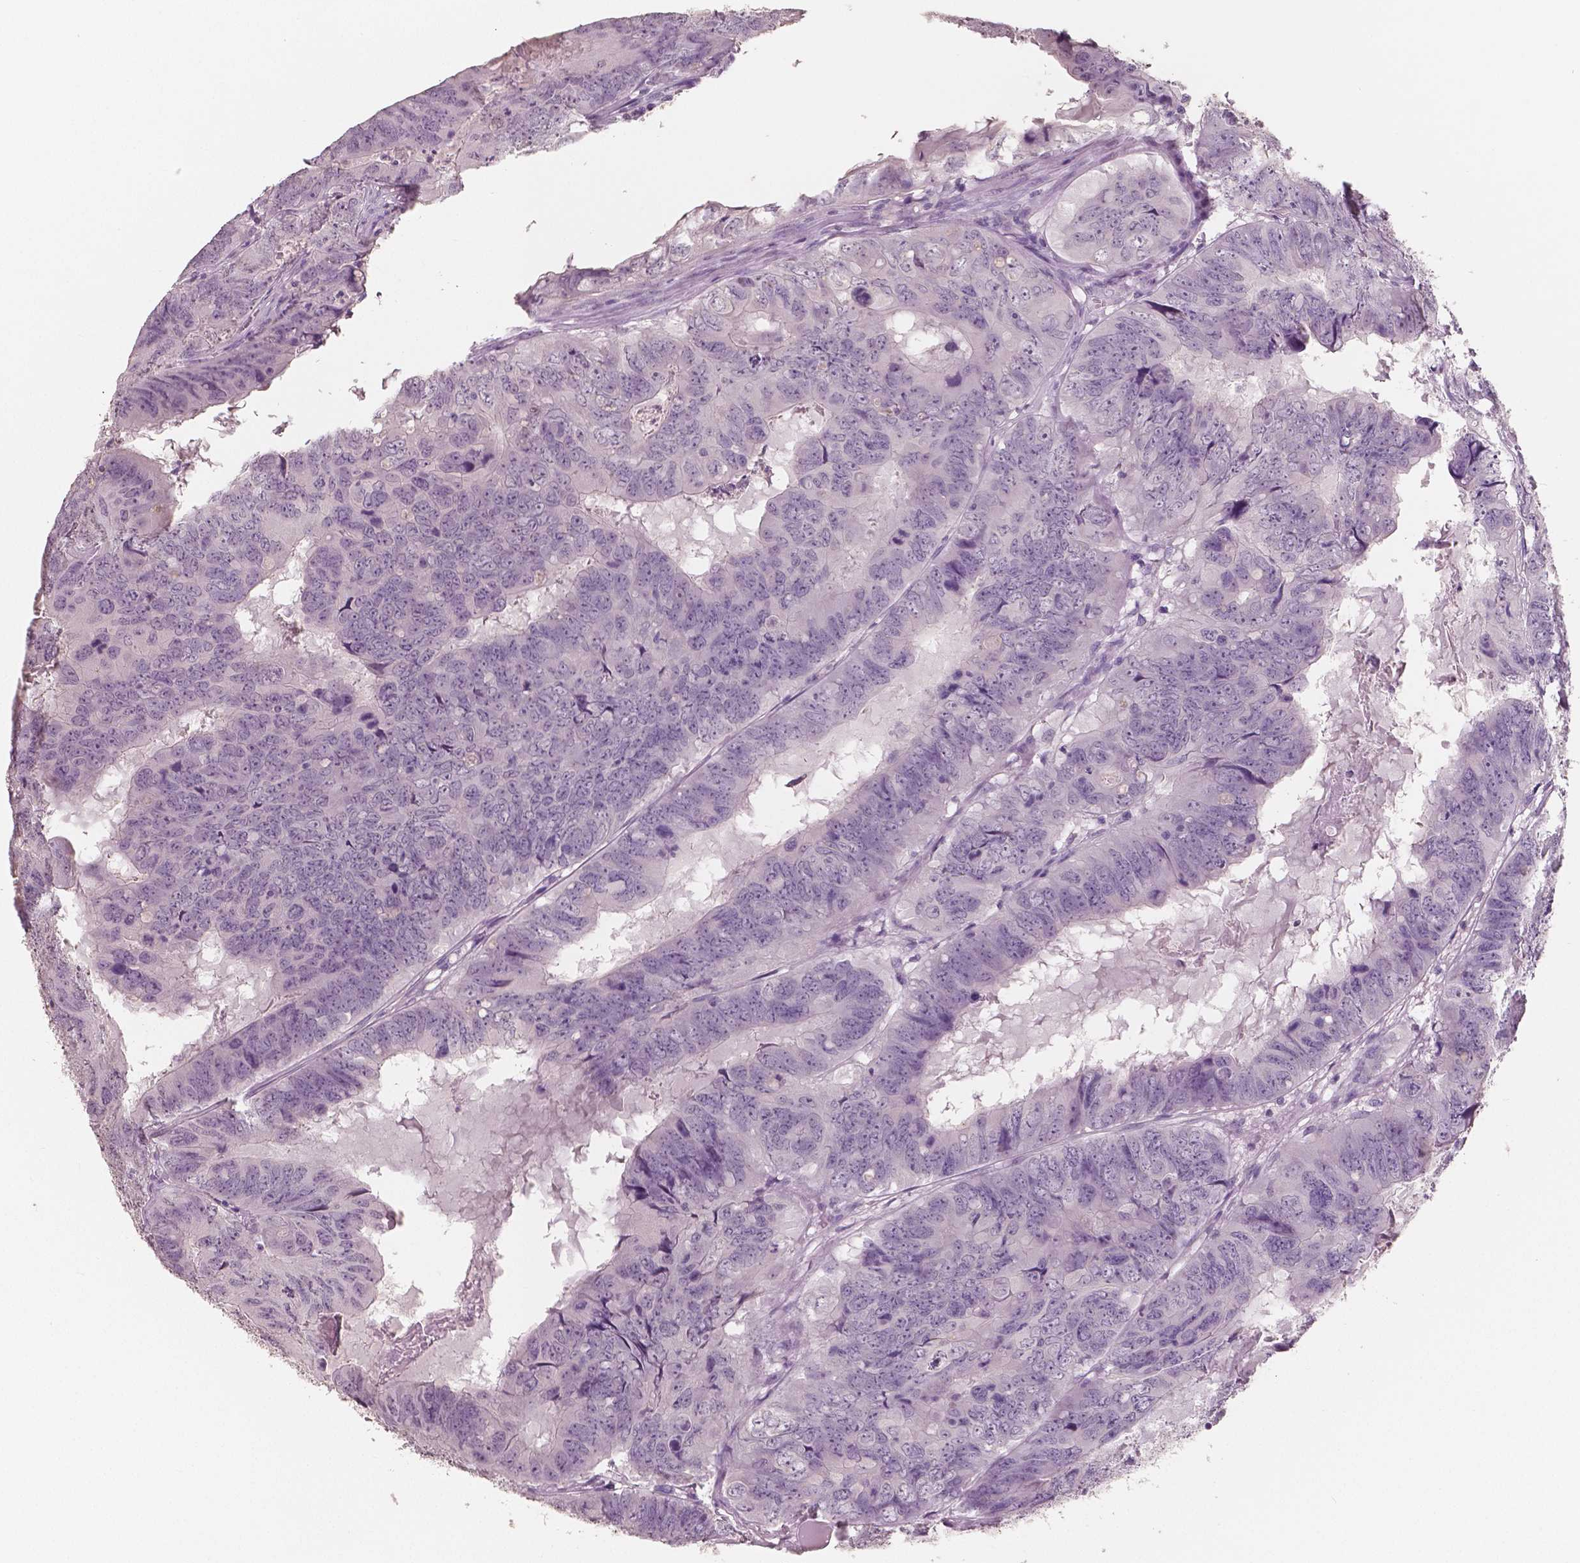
{"staining": {"intensity": "negative", "quantity": "none", "location": "none"}, "tissue": "colorectal cancer", "cell_type": "Tumor cells", "image_type": "cancer", "snomed": [{"axis": "morphology", "description": "Adenocarcinoma, NOS"}, {"axis": "topography", "description": "Colon"}], "caption": "DAB (3,3'-diaminobenzidine) immunohistochemical staining of colorectal cancer (adenocarcinoma) demonstrates no significant staining in tumor cells. (Stains: DAB immunohistochemistry (IHC) with hematoxylin counter stain, Microscopy: brightfield microscopy at high magnification).", "gene": "NECAB1", "patient": {"sex": "male", "age": 79}}